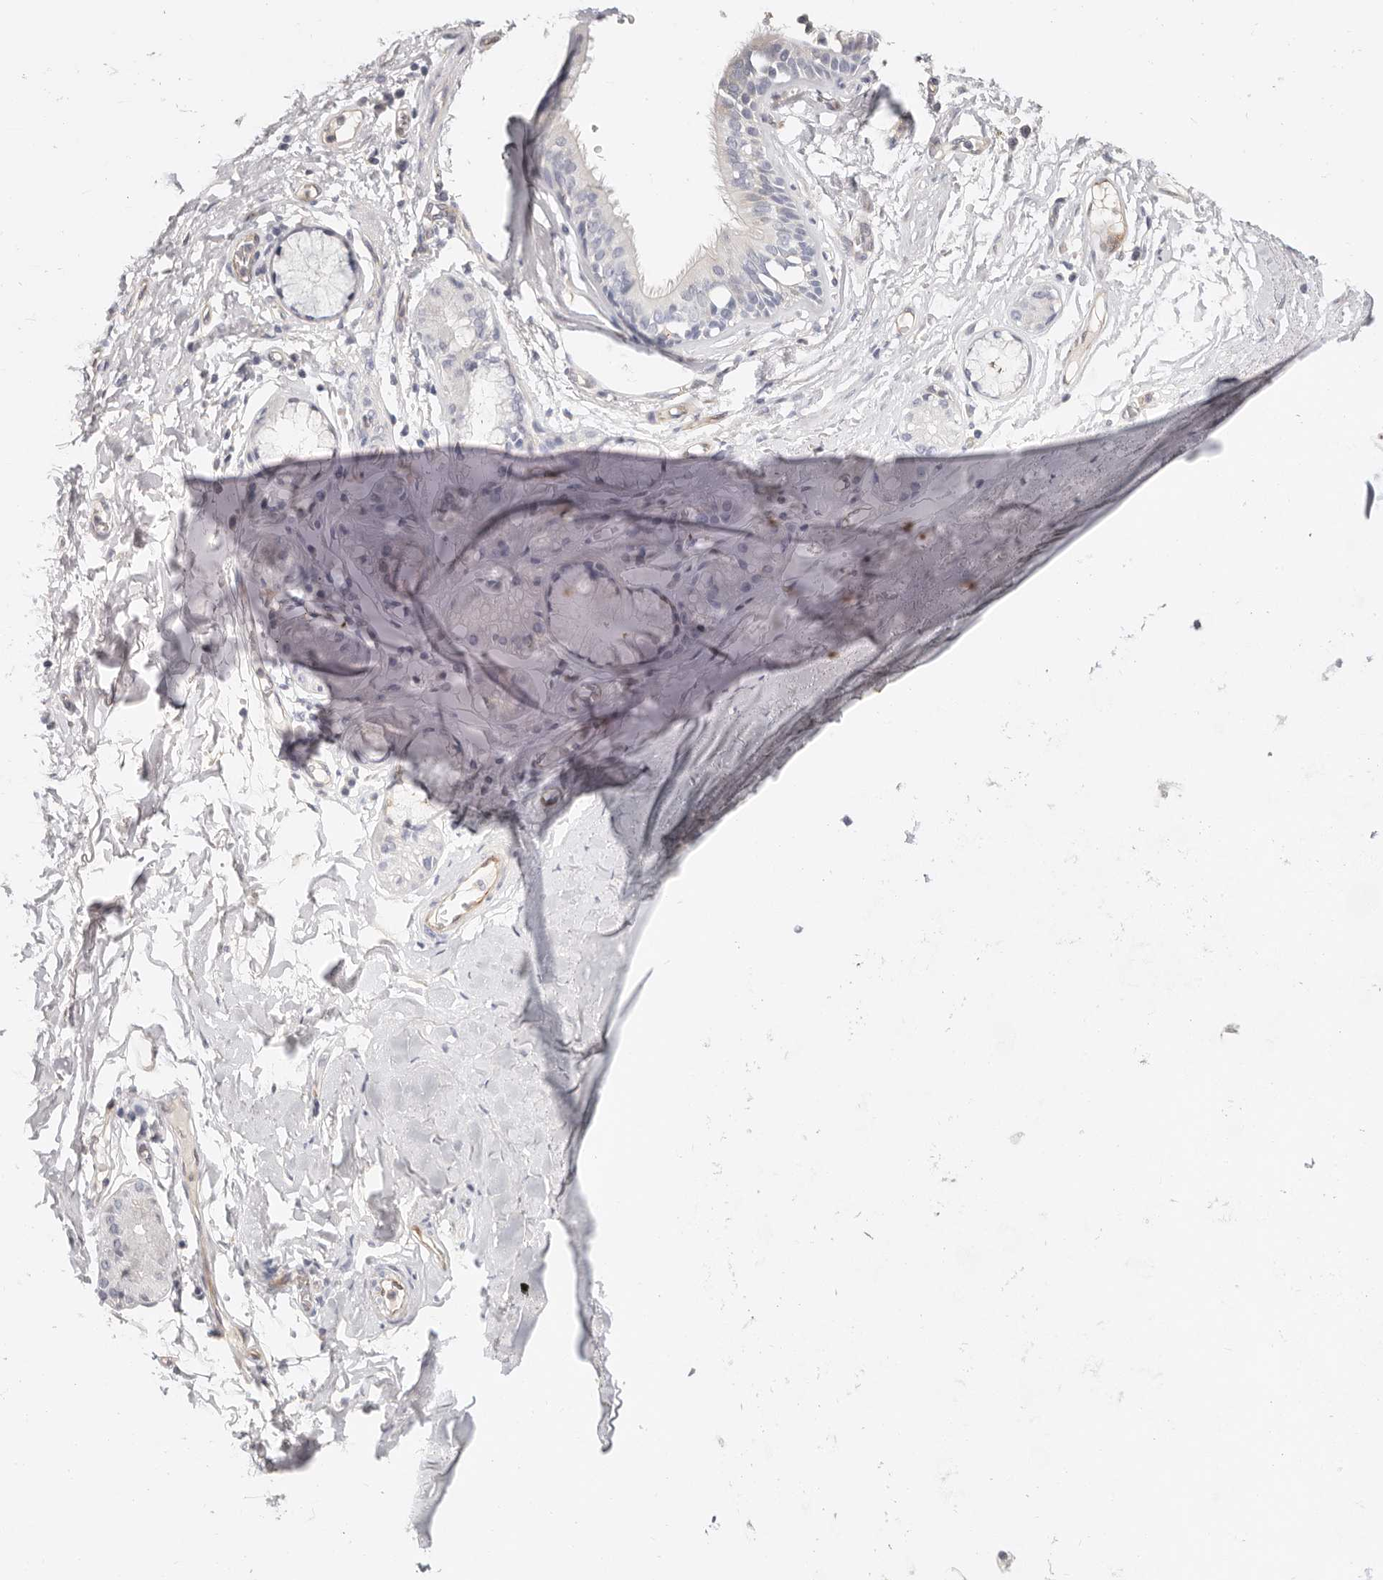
{"staining": {"intensity": "negative", "quantity": "none", "location": "none"}, "tissue": "bronchus", "cell_type": "Respiratory epithelial cells", "image_type": "normal", "snomed": [{"axis": "morphology", "description": "Normal tissue, NOS"}, {"axis": "topography", "description": "Cartilage tissue"}], "caption": "Respiratory epithelial cells are negative for brown protein staining in unremarkable bronchus. The staining is performed using DAB (3,3'-diaminobenzidine) brown chromogen with nuclei counter-stained in using hematoxylin.", "gene": "ZRANB1", "patient": {"sex": "female", "age": 63}}